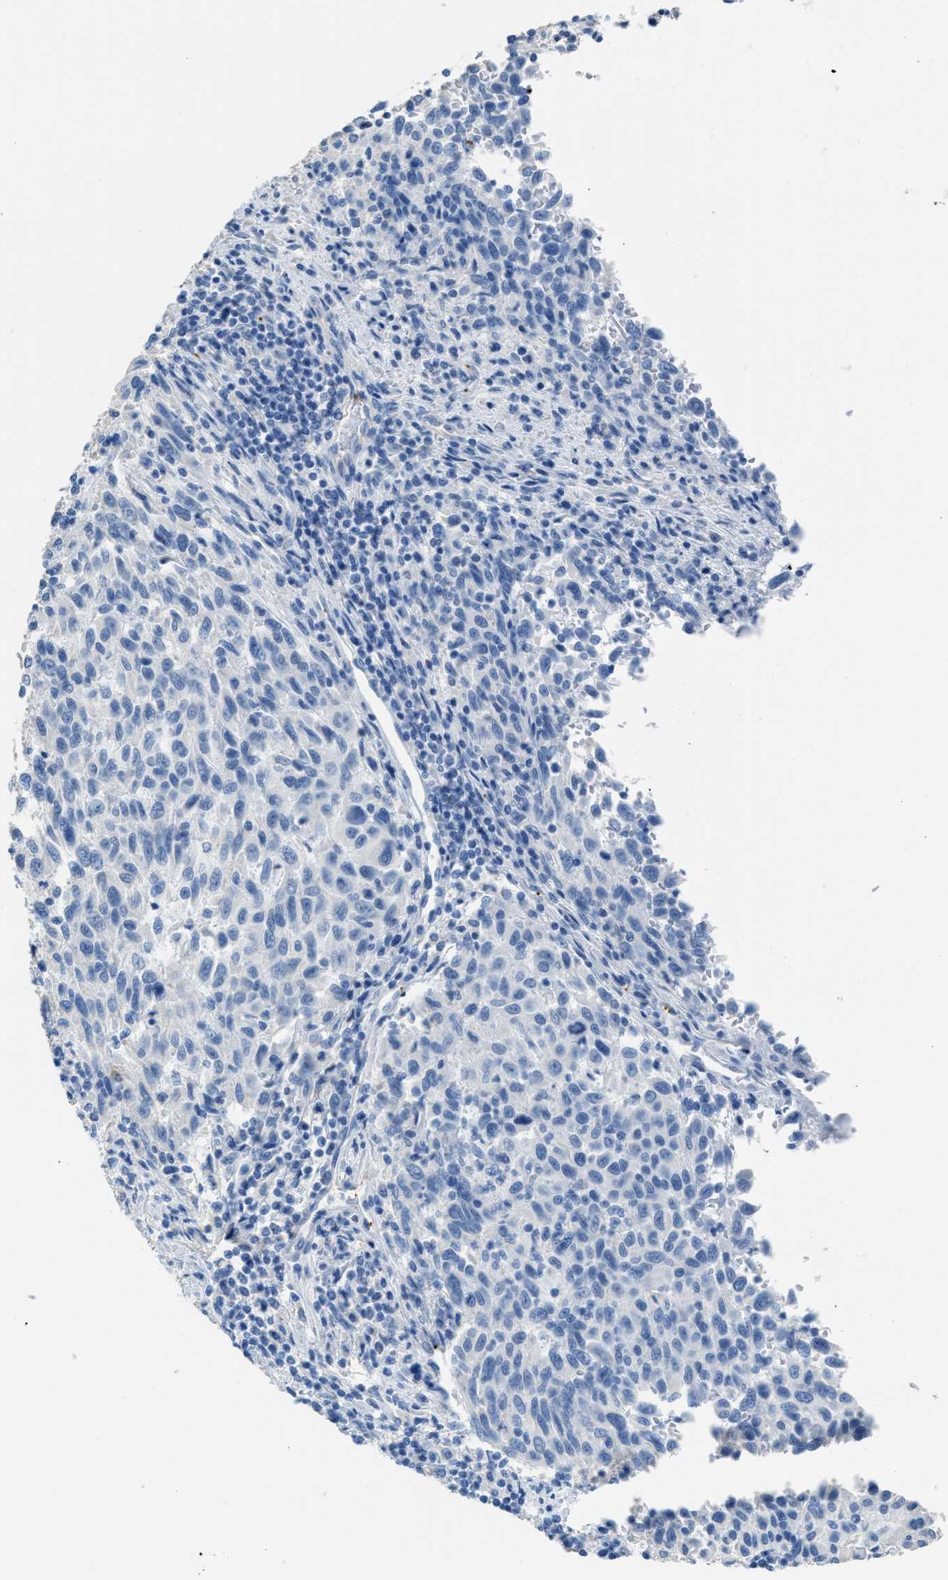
{"staining": {"intensity": "negative", "quantity": "none", "location": "none"}, "tissue": "melanoma", "cell_type": "Tumor cells", "image_type": "cancer", "snomed": [{"axis": "morphology", "description": "Malignant melanoma, Metastatic site"}, {"axis": "topography", "description": "Lymph node"}], "caption": "The micrograph reveals no significant expression in tumor cells of malignant melanoma (metastatic site).", "gene": "FAIM2", "patient": {"sex": "male", "age": 61}}